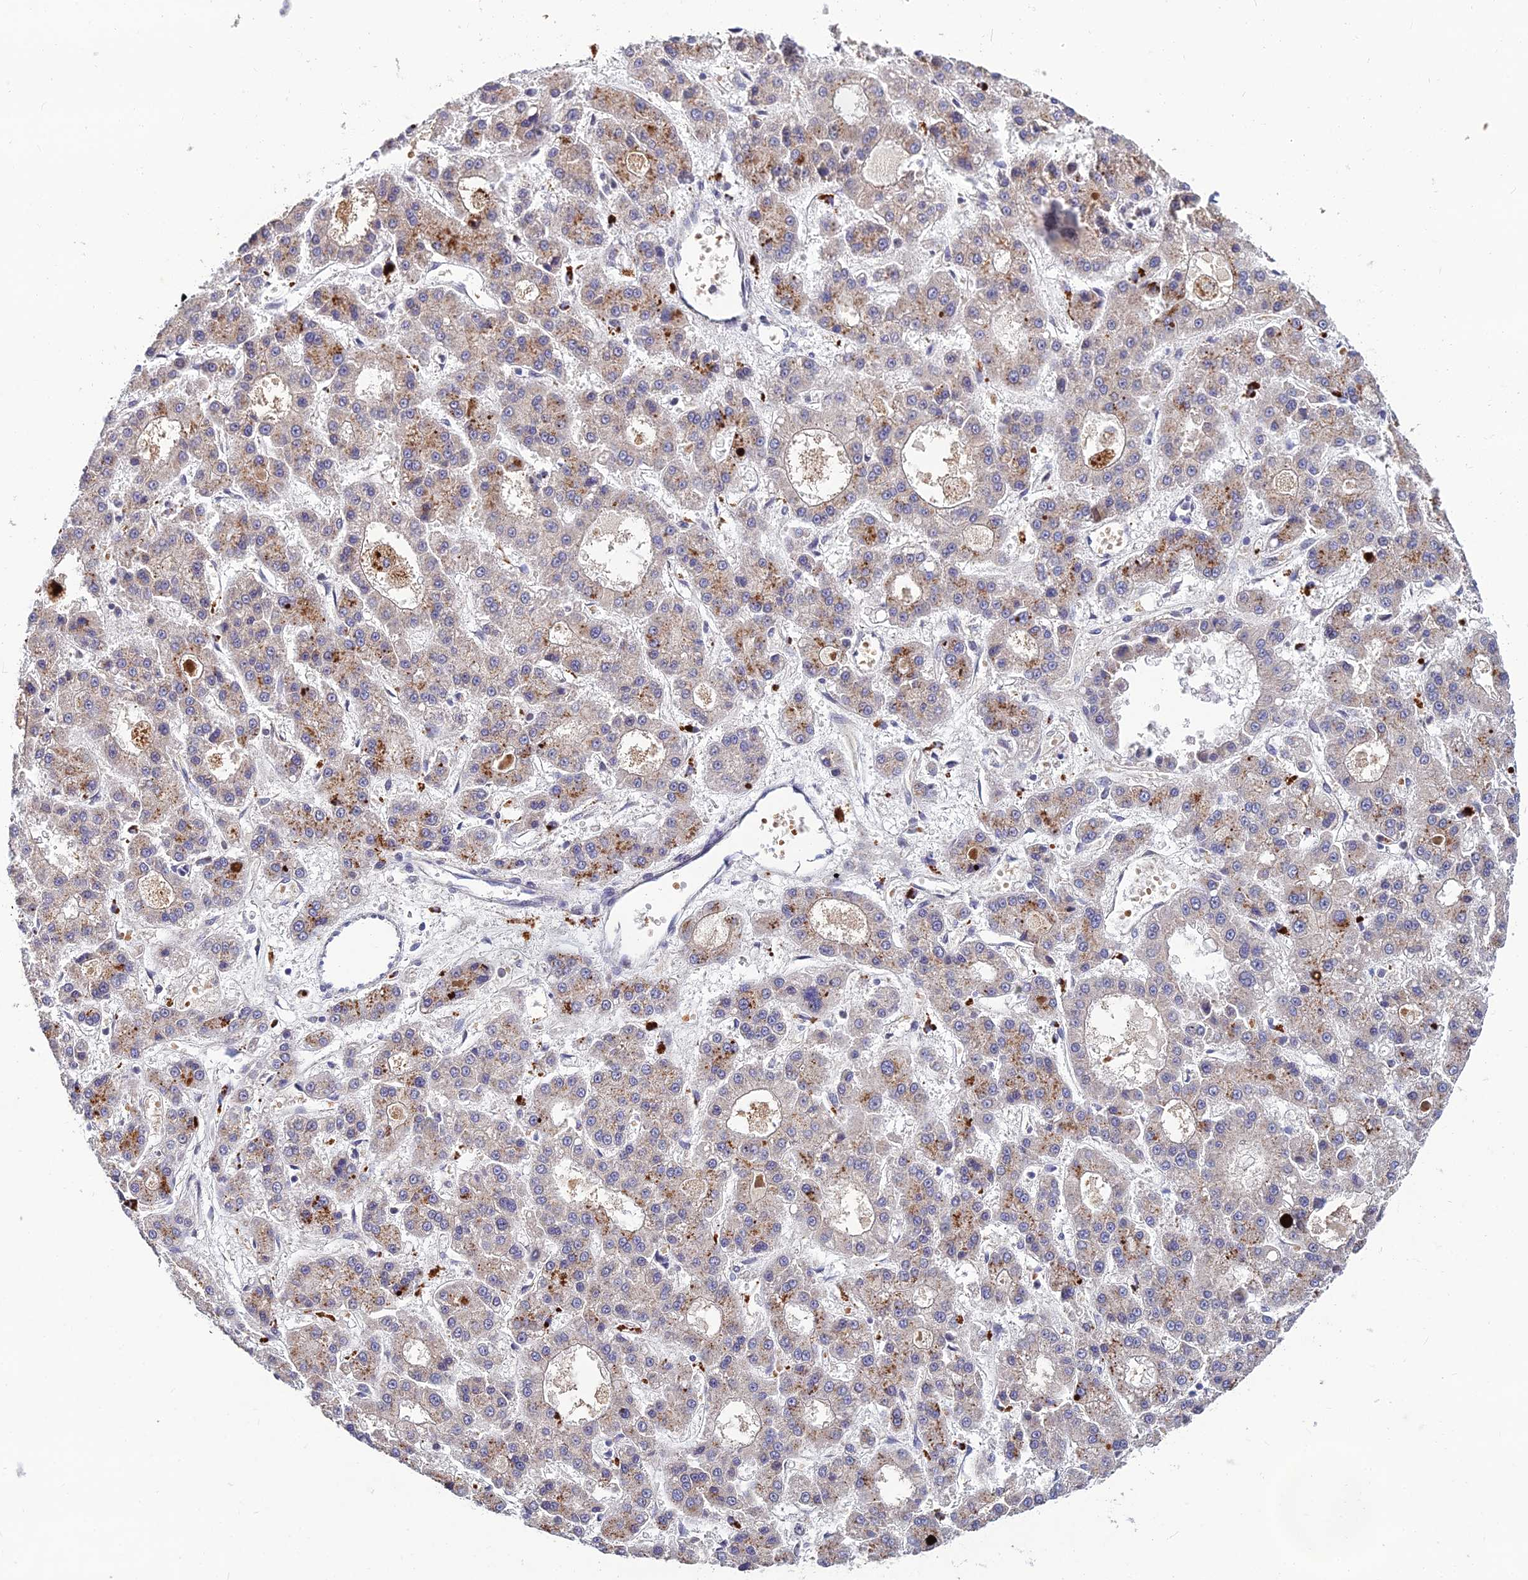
{"staining": {"intensity": "moderate", "quantity": "25%-75%", "location": "cytoplasmic/membranous"}, "tissue": "liver cancer", "cell_type": "Tumor cells", "image_type": "cancer", "snomed": [{"axis": "morphology", "description": "Carcinoma, Hepatocellular, NOS"}, {"axis": "topography", "description": "Liver"}], "caption": "Liver cancer (hepatocellular carcinoma) tissue shows moderate cytoplasmic/membranous positivity in approximately 25%-75% of tumor cells", "gene": "NPY", "patient": {"sex": "male", "age": 70}}